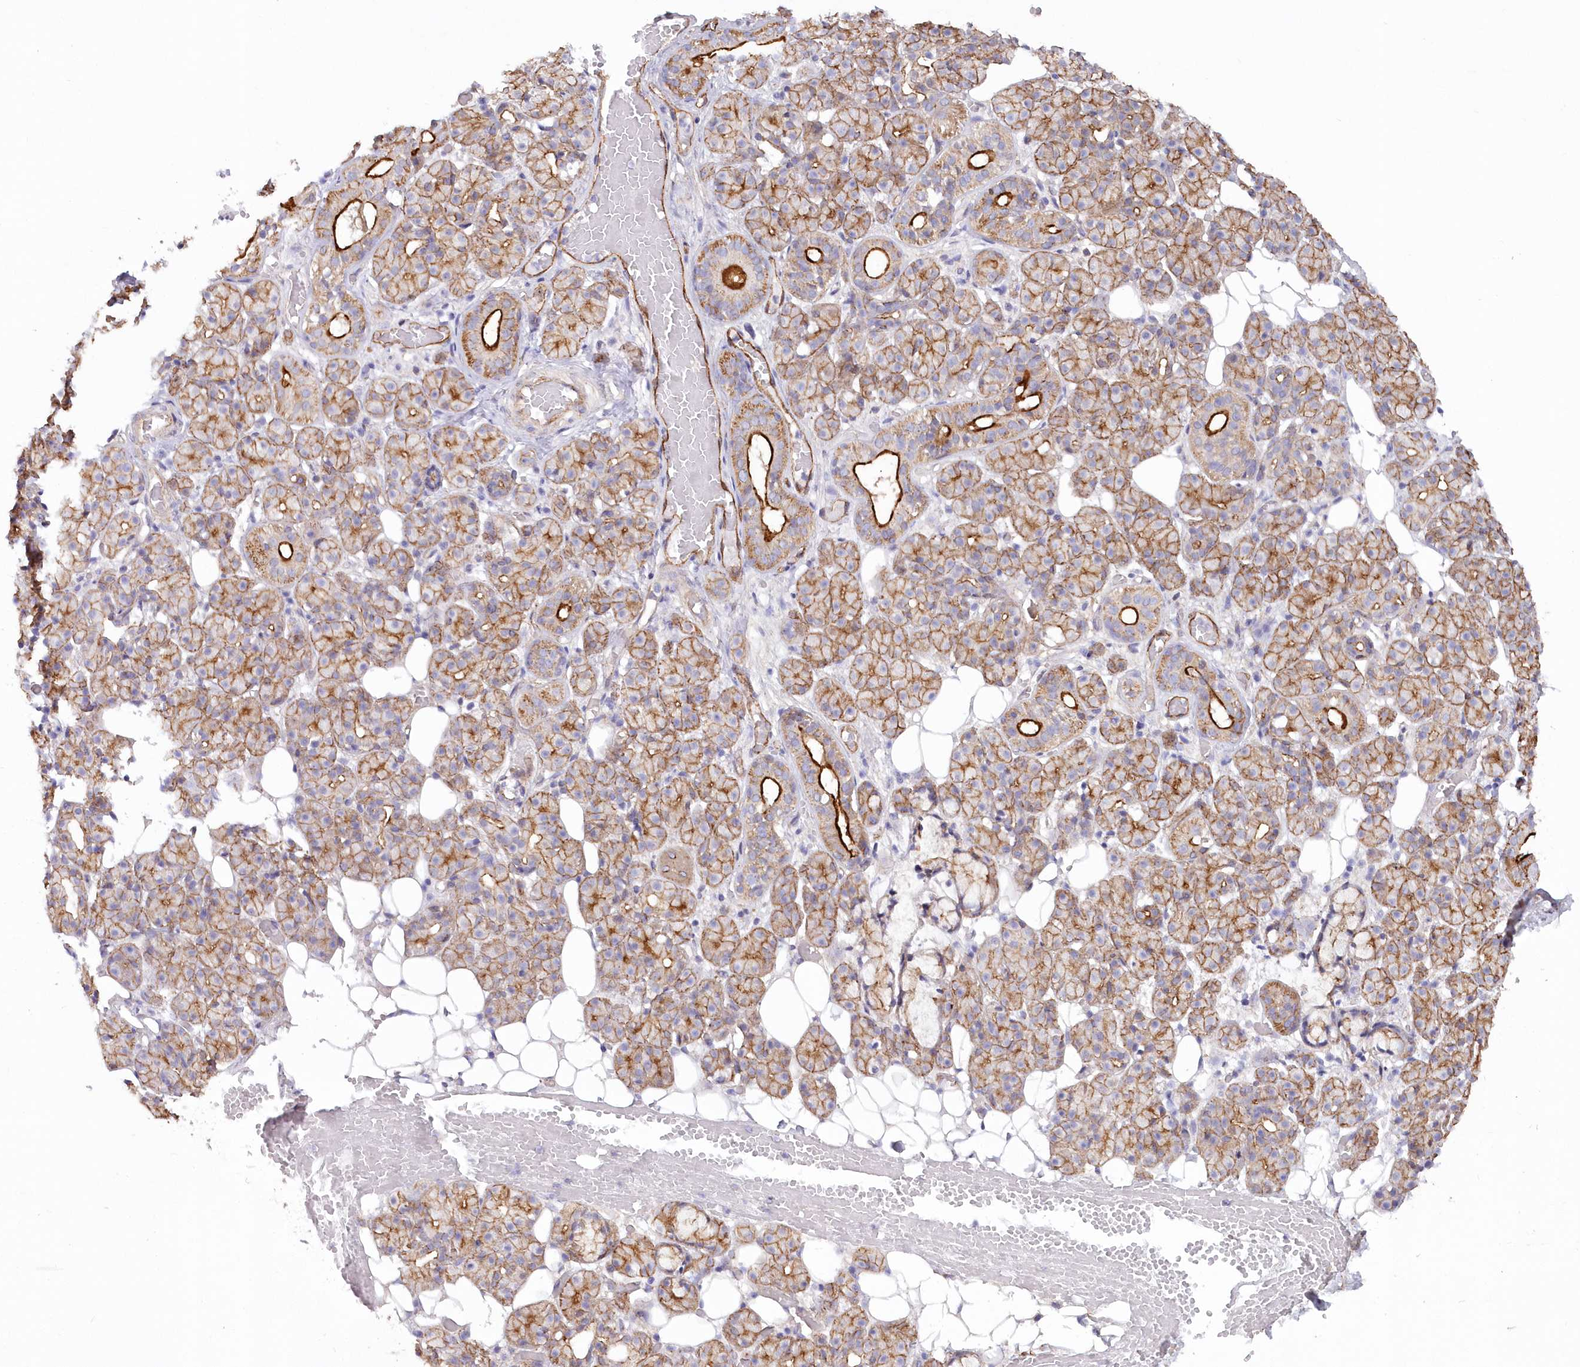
{"staining": {"intensity": "moderate", "quantity": ">75%", "location": "cytoplasmic/membranous"}, "tissue": "salivary gland", "cell_type": "Glandular cells", "image_type": "normal", "snomed": [{"axis": "morphology", "description": "Normal tissue, NOS"}, {"axis": "topography", "description": "Salivary gland"}], "caption": "IHC micrograph of unremarkable salivary gland: human salivary gland stained using IHC exhibits medium levels of moderate protein expression localized specifically in the cytoplasmic/membranous of glandular cells, appearing as a cytoplasmic/membranous brown color.", "gene": "RAB11FIP5", "patient": {"sex": "male", "age": 63}}